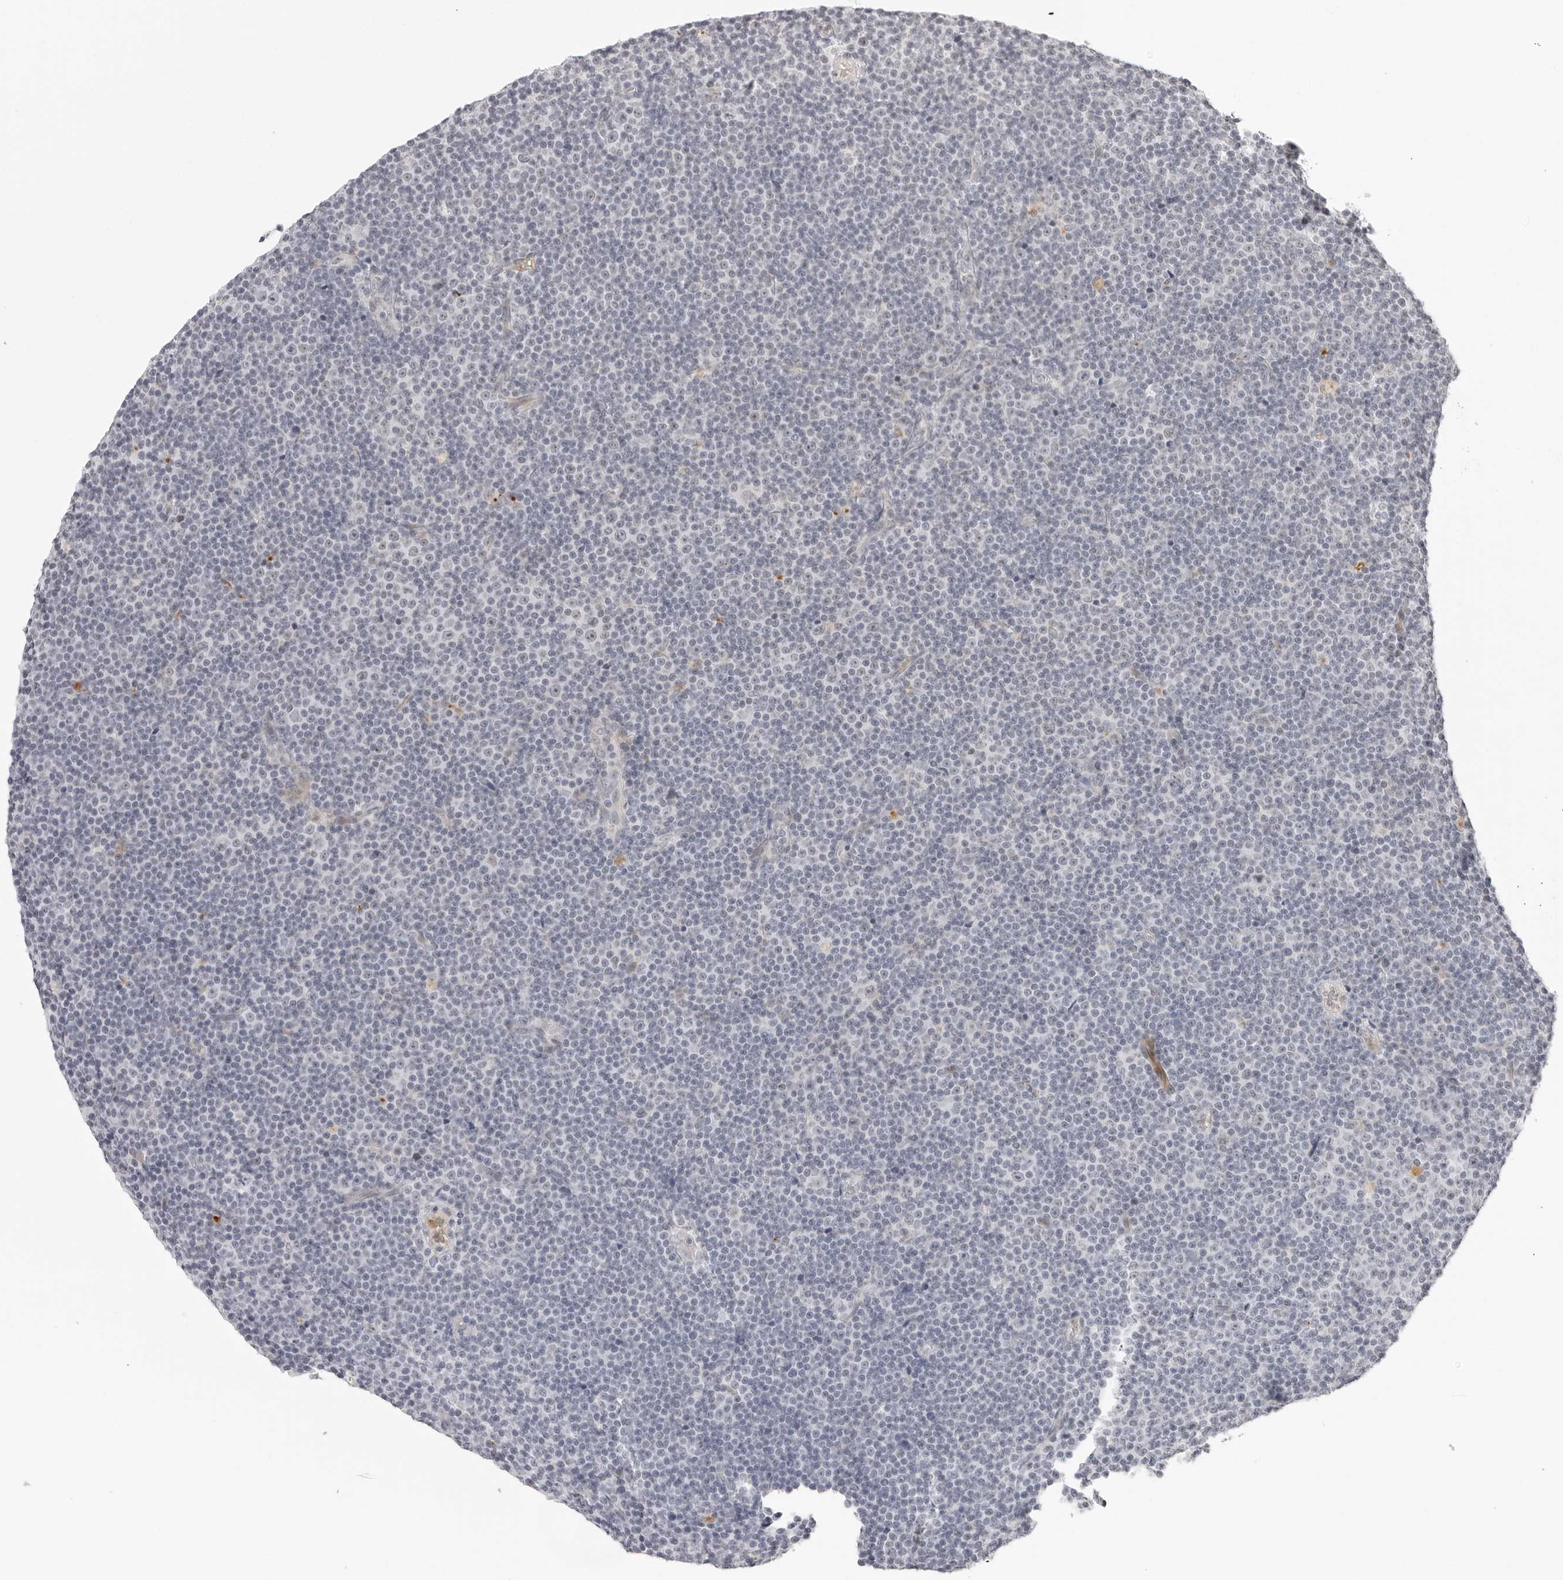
{"staining": {"intensity": "negative", "quantity": "none", "location": "none"}, "tissue": "lymphoma", "cell_type": "Tumor cells", "image_type": "cancer", "snomed": [{"axis": "morphology", "description": "Malignant lymphoma, non-Hodgkin's type, Low grade"}, {"axis": "topography", "description": "Lymph node"}], "caption": "Immunohistochemical staining of lymphoma exhibits no significant expression in tumor cells.", "gene": "STRADB", "patient": {"sex": "female", "age": 67}}